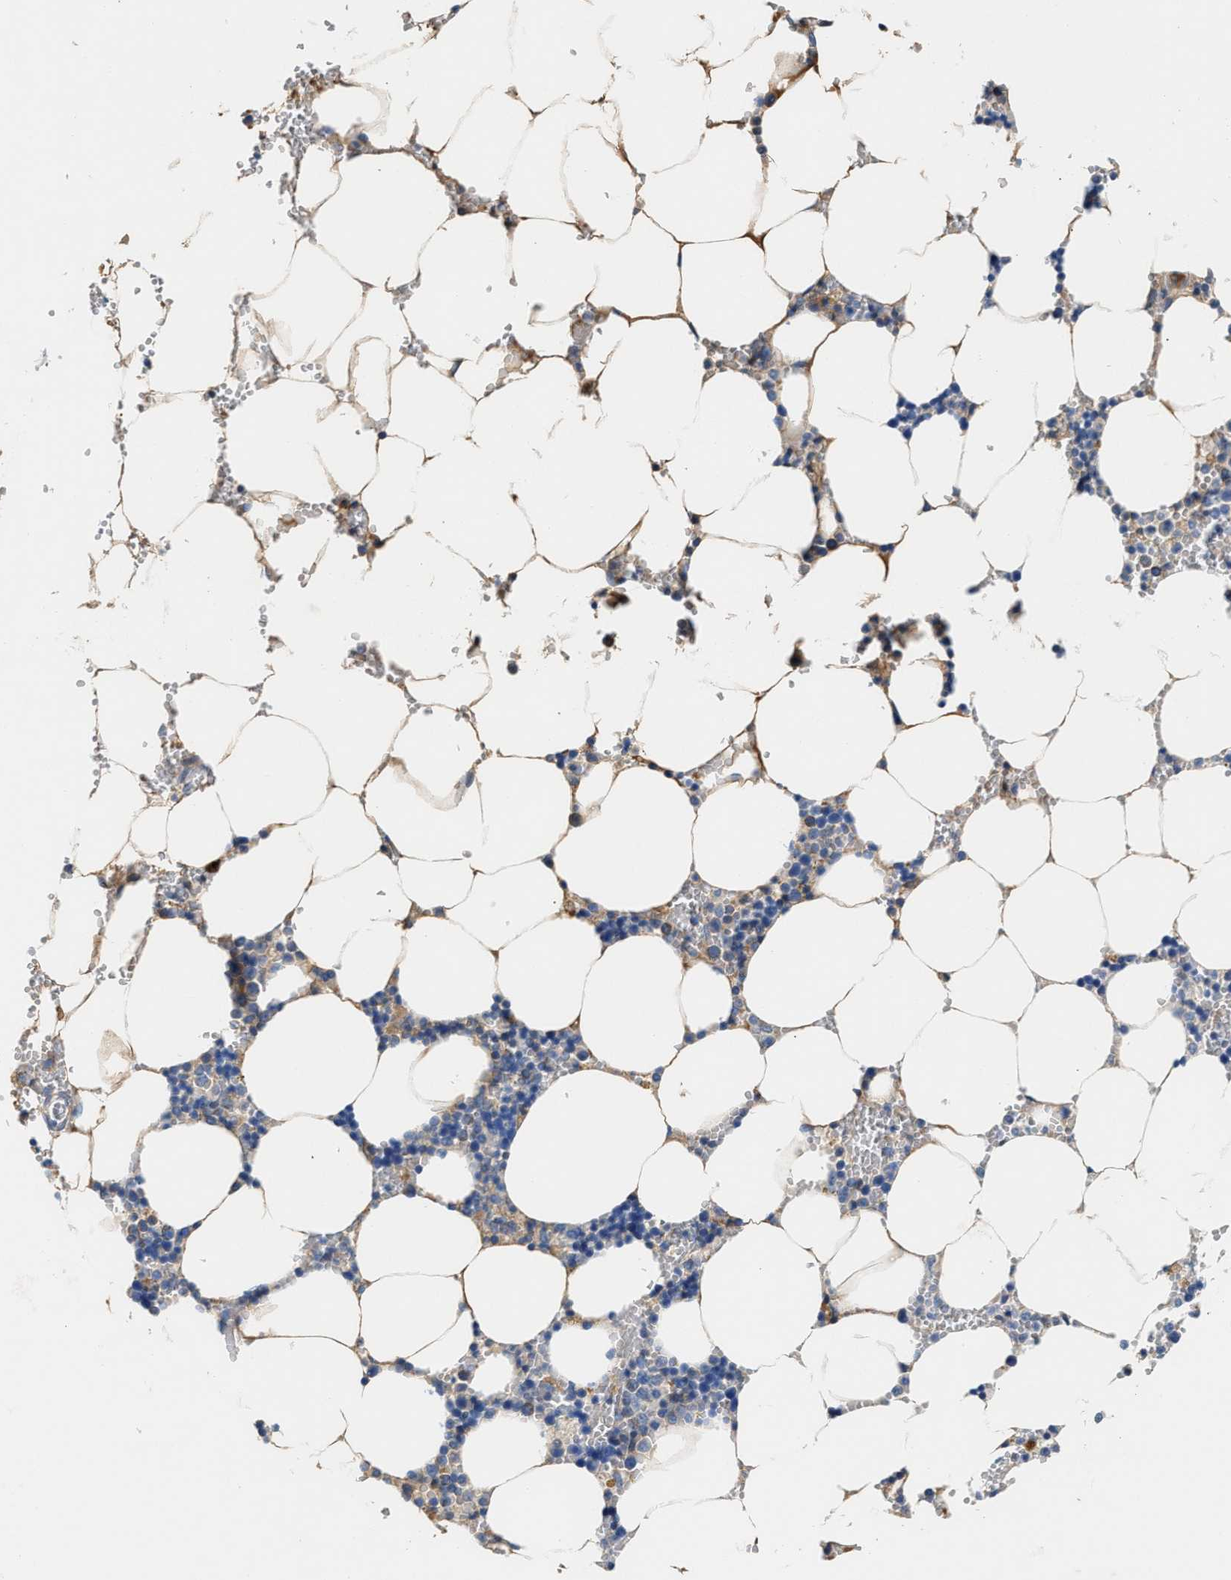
{"staining": {"intensity": "weak", "quantity": "<25%", "location": "cytoplasmic/membranous"}, "tissue": "bone marrow", "cell_type": "Hematopoietic cells", "image_type": "normal", "snomed": [{"axis": "morphology", "description": "Normal tissue, NOS"}, {"axis": "topography", "description": "Bone marrow"}], "caption": "IHC histopathology image of unremarkable bone marrow: bone marrow stained with DAB reveals no significant protein expression in hematopoietic cells.", "gene": "TUT7", "patient": {"sex": "male", "age": 70}}